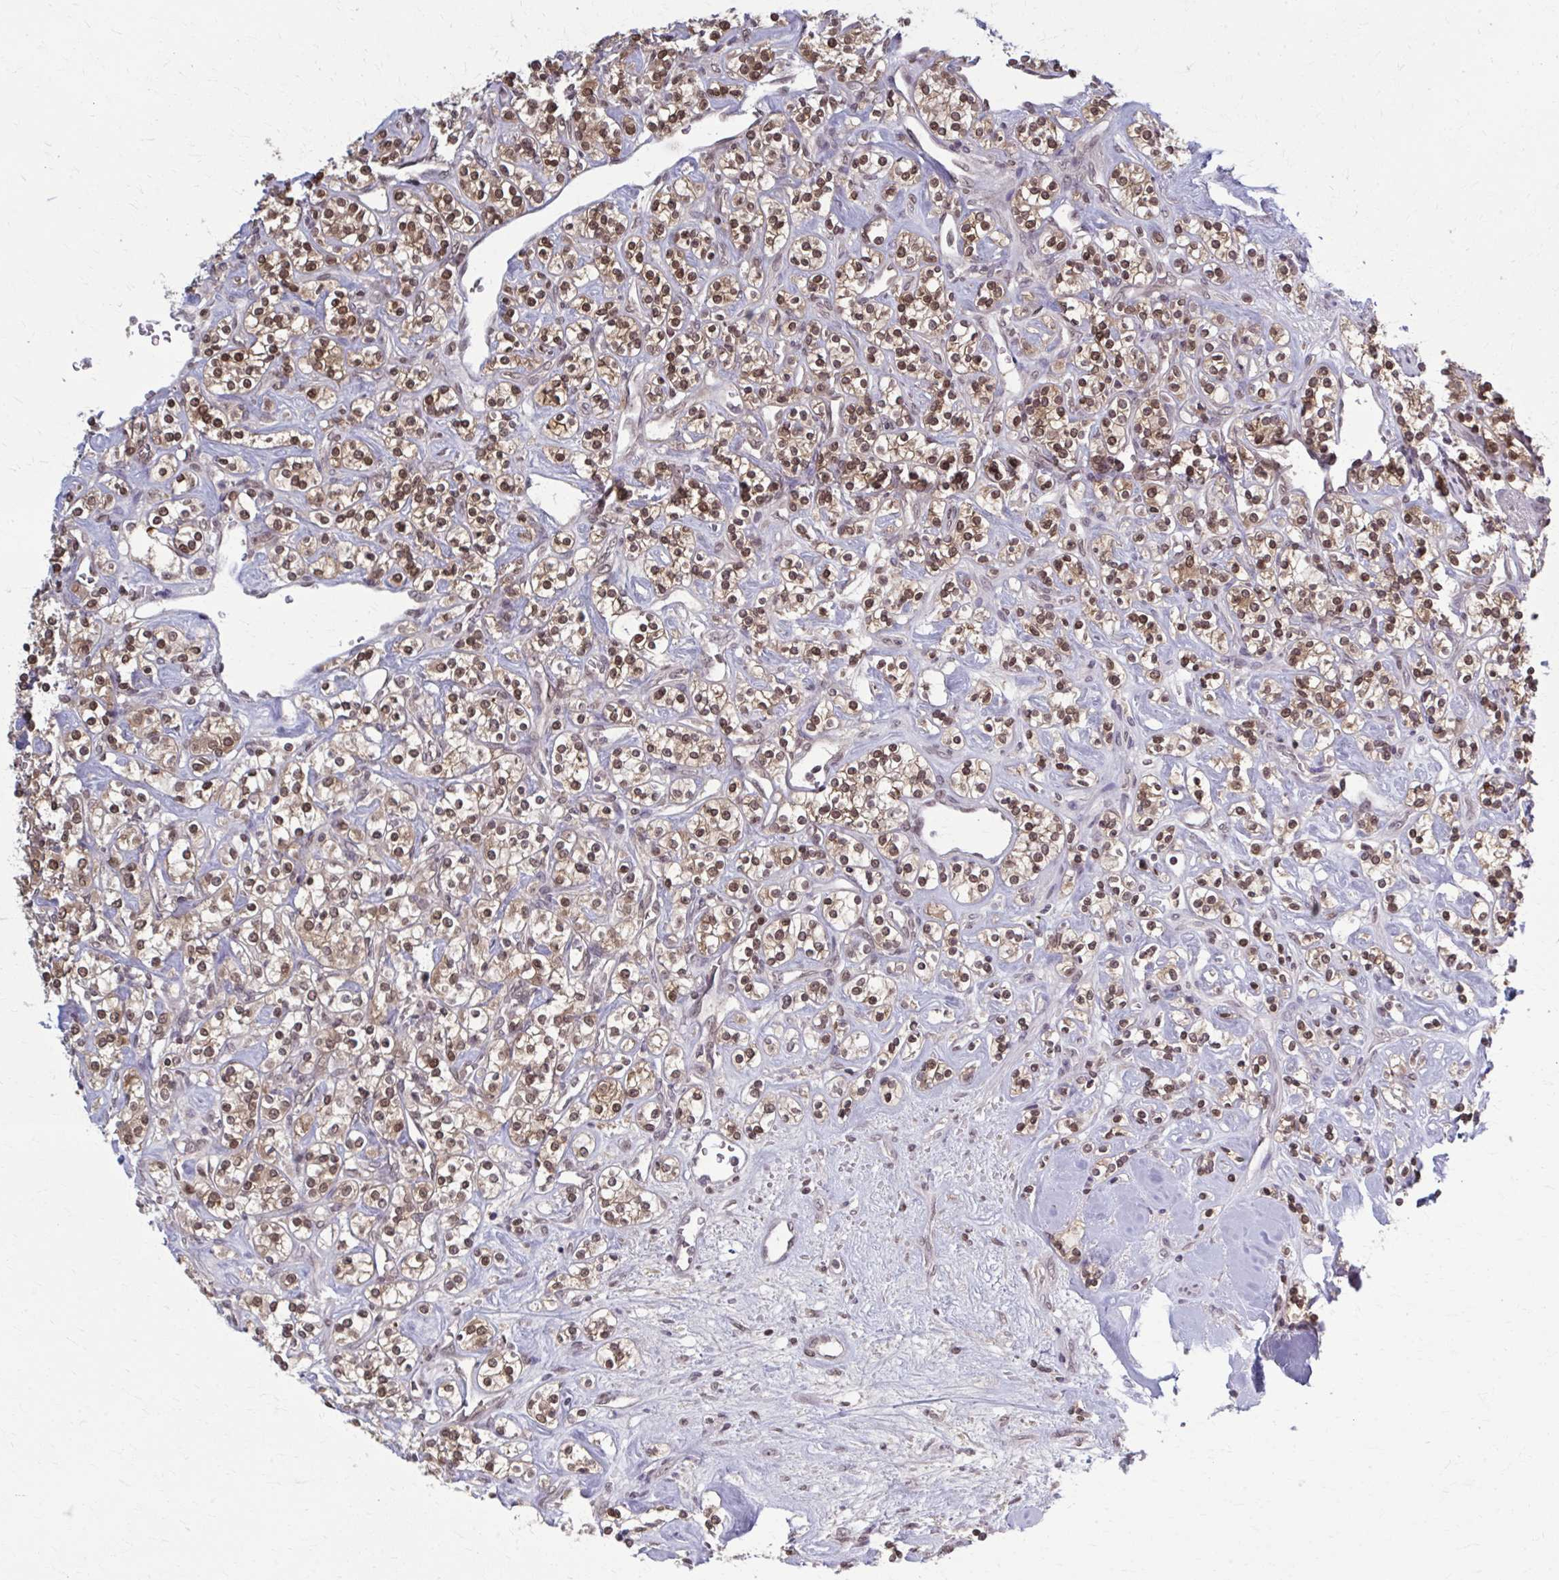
{"staining": {"intensity": "moderate", "quantity": ">75%", "location": "cytoplasmic/membranous,nuclear"}, "tissue": "renal cancer", "cell_type": "Tumor cells", "image_type": "cancer", "snomed": [{"axis": "morphology", "description": "Adenocarcinoma, NOS"}, {"axis": "topography", "description": "Kidney"}], "caption": "A high-resolution photomicrograph shows immunohistochemistry (IHC) staining of adenocarcinoma (renal), which exhibits moderate cytoplasmic/membranous and nuclear positivity in approximately >75% of tumor cells.", "gene": "MDH1", "patient": {"sex": "male", "age": 77}}